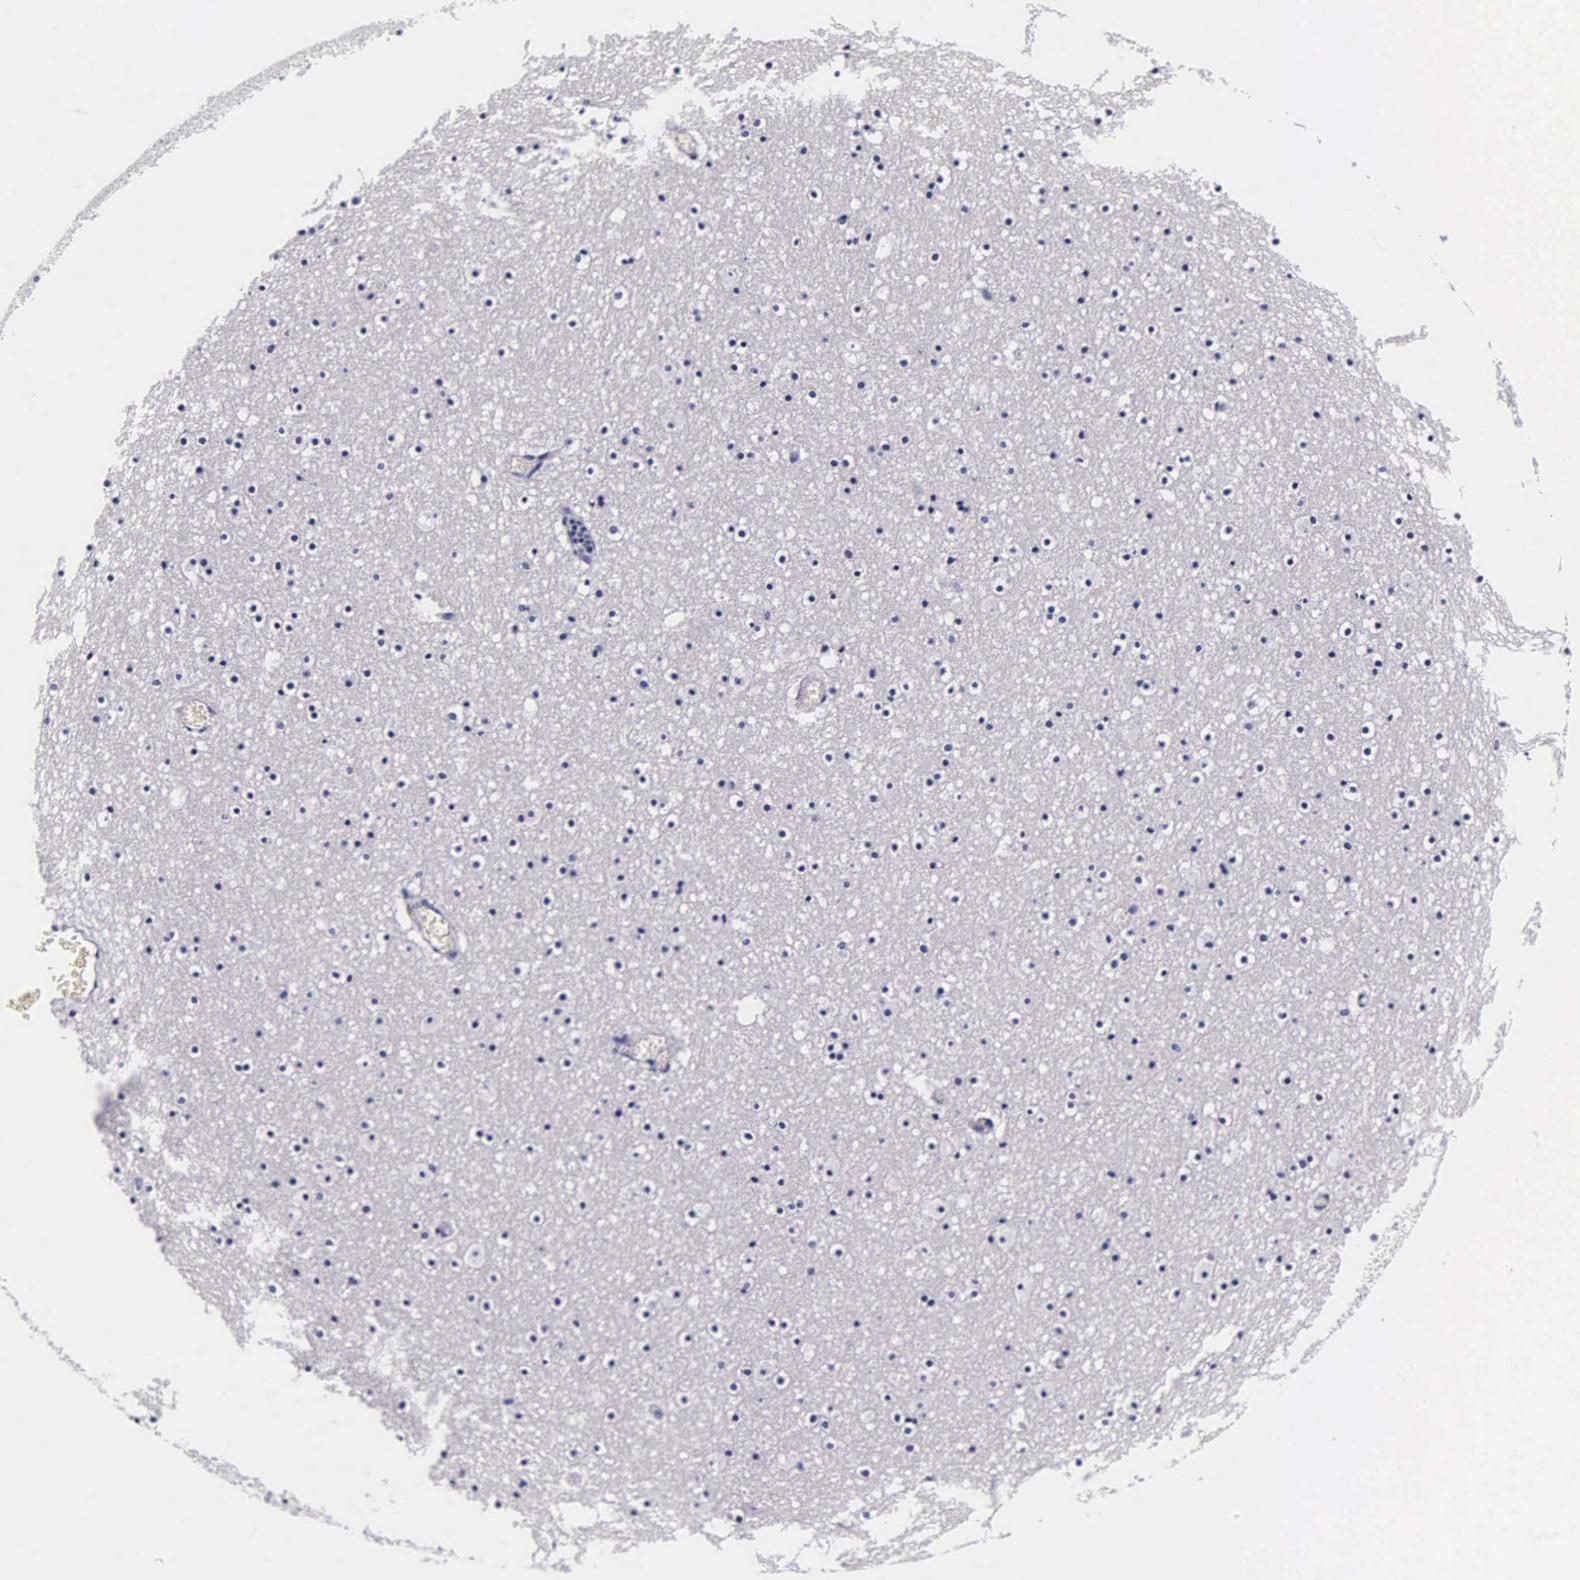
{"staining": {"intensity": "negative", "quantity": "none", "location": "none"}, "tissue": "caudate", "cell_type": "Glial cells", "image_type": "normal", "snomed": [{"axis": "morphology", "description": "Normal tissue, NOS"}, {"axis": "topography", "description": "Lateral ventricle wall"}], "caption": "Human caudate stained for a protein using immunohistochemistry (IHC) reveals no staining in glial cells.", "gene": "INS", "patient": {"sex": "male", "age": 45}}